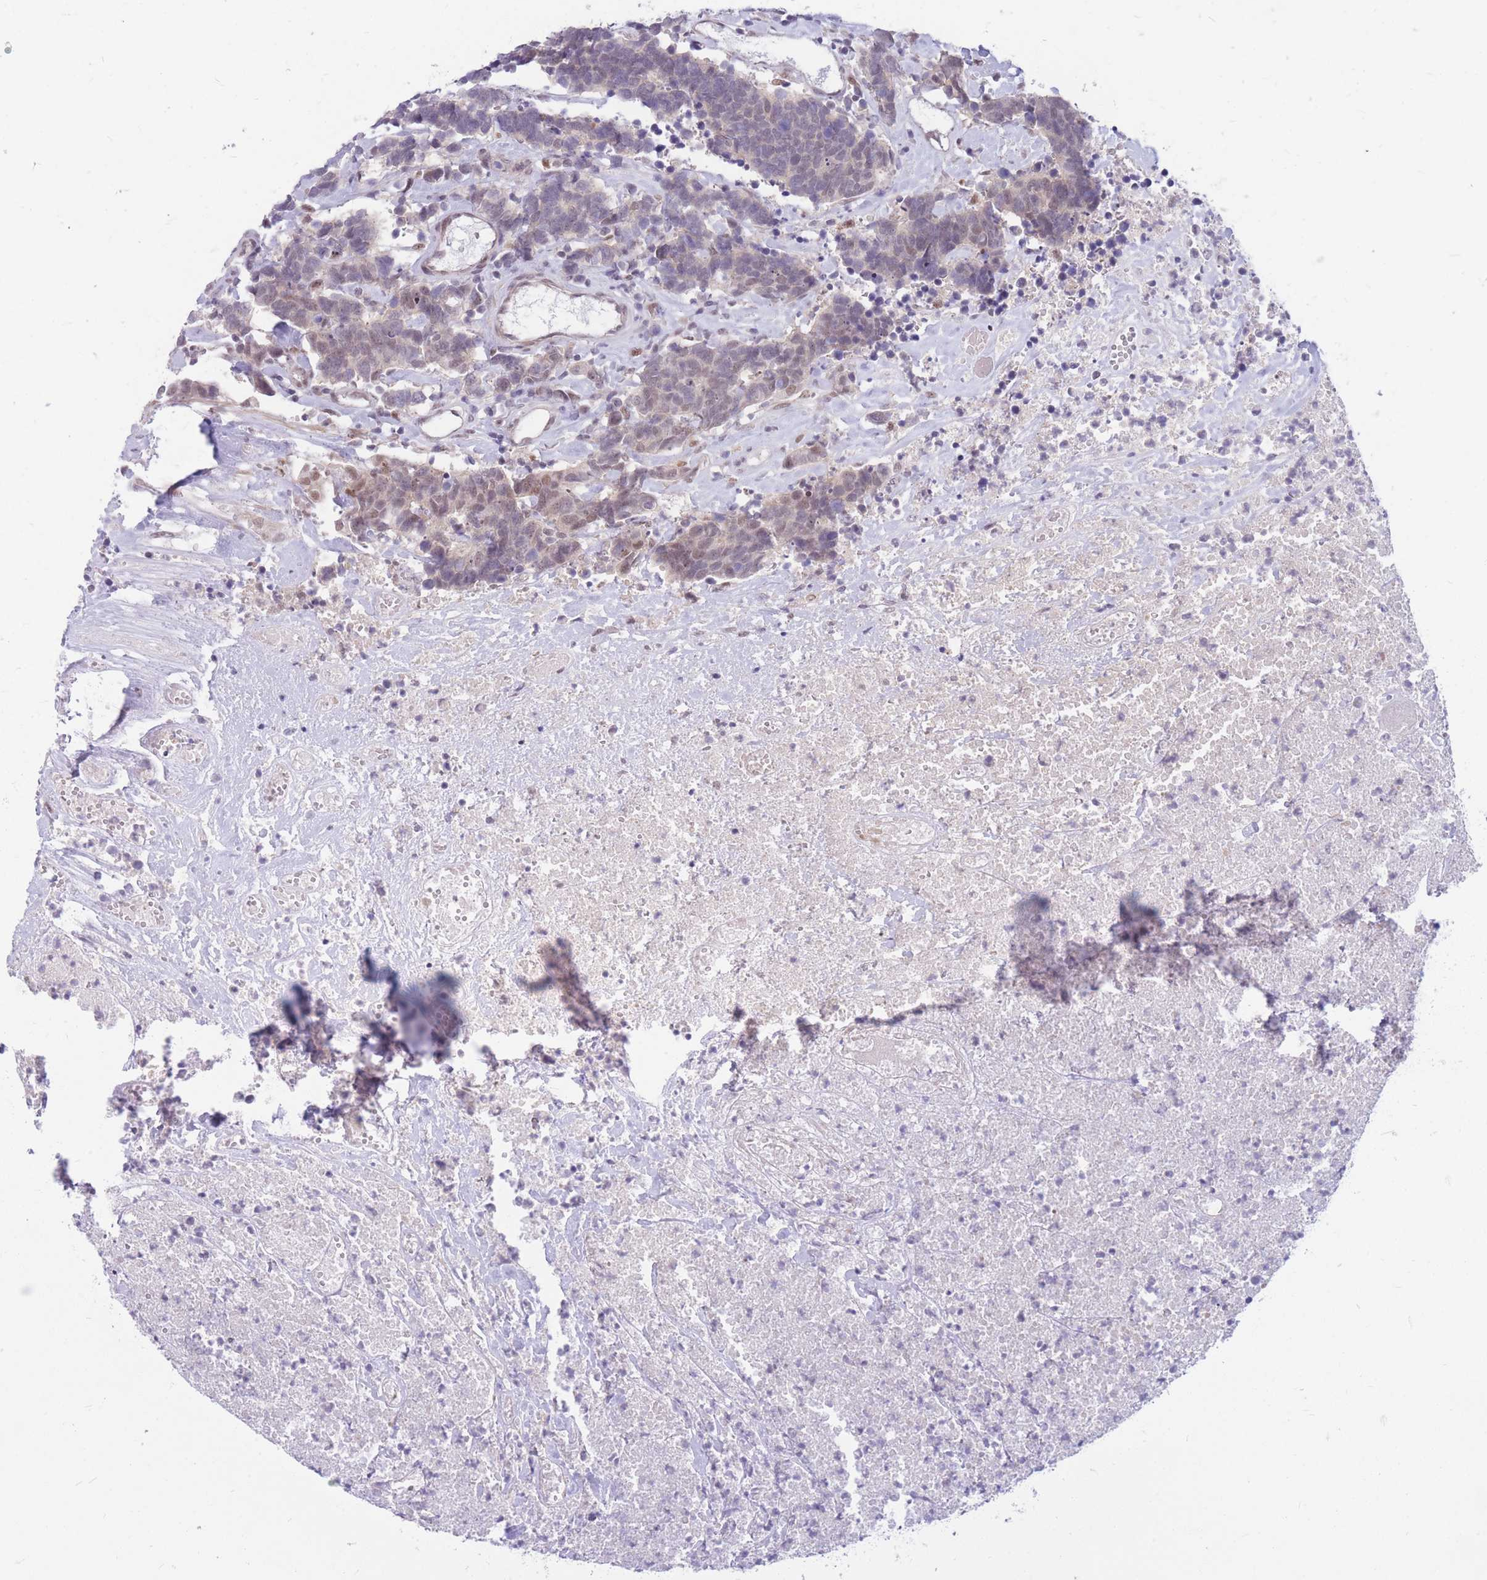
{"staining": {"intensity": "negative", "quantity": "none", "location": "none"}, "tissue": "carcinoid", "cell_type": "Tumor cells", "image_type": "cancer", "snomed": [{"axis": "morphology", "description": "Carcinoma, NOS"}, {"axis": "morphology", "description": "Carcinoid, malignant, NOS"}, {"axis": "topography", "description": "Urinary bladder"}], "caption": "High magnification brightfield microscopy of carcinoma stained with DAB (brown) and counterstained with hematoxylin (blue): tumor cells show no significant positivity.", "gene": "ERCC2", "patient": {"sex": "male", "age": 57}}